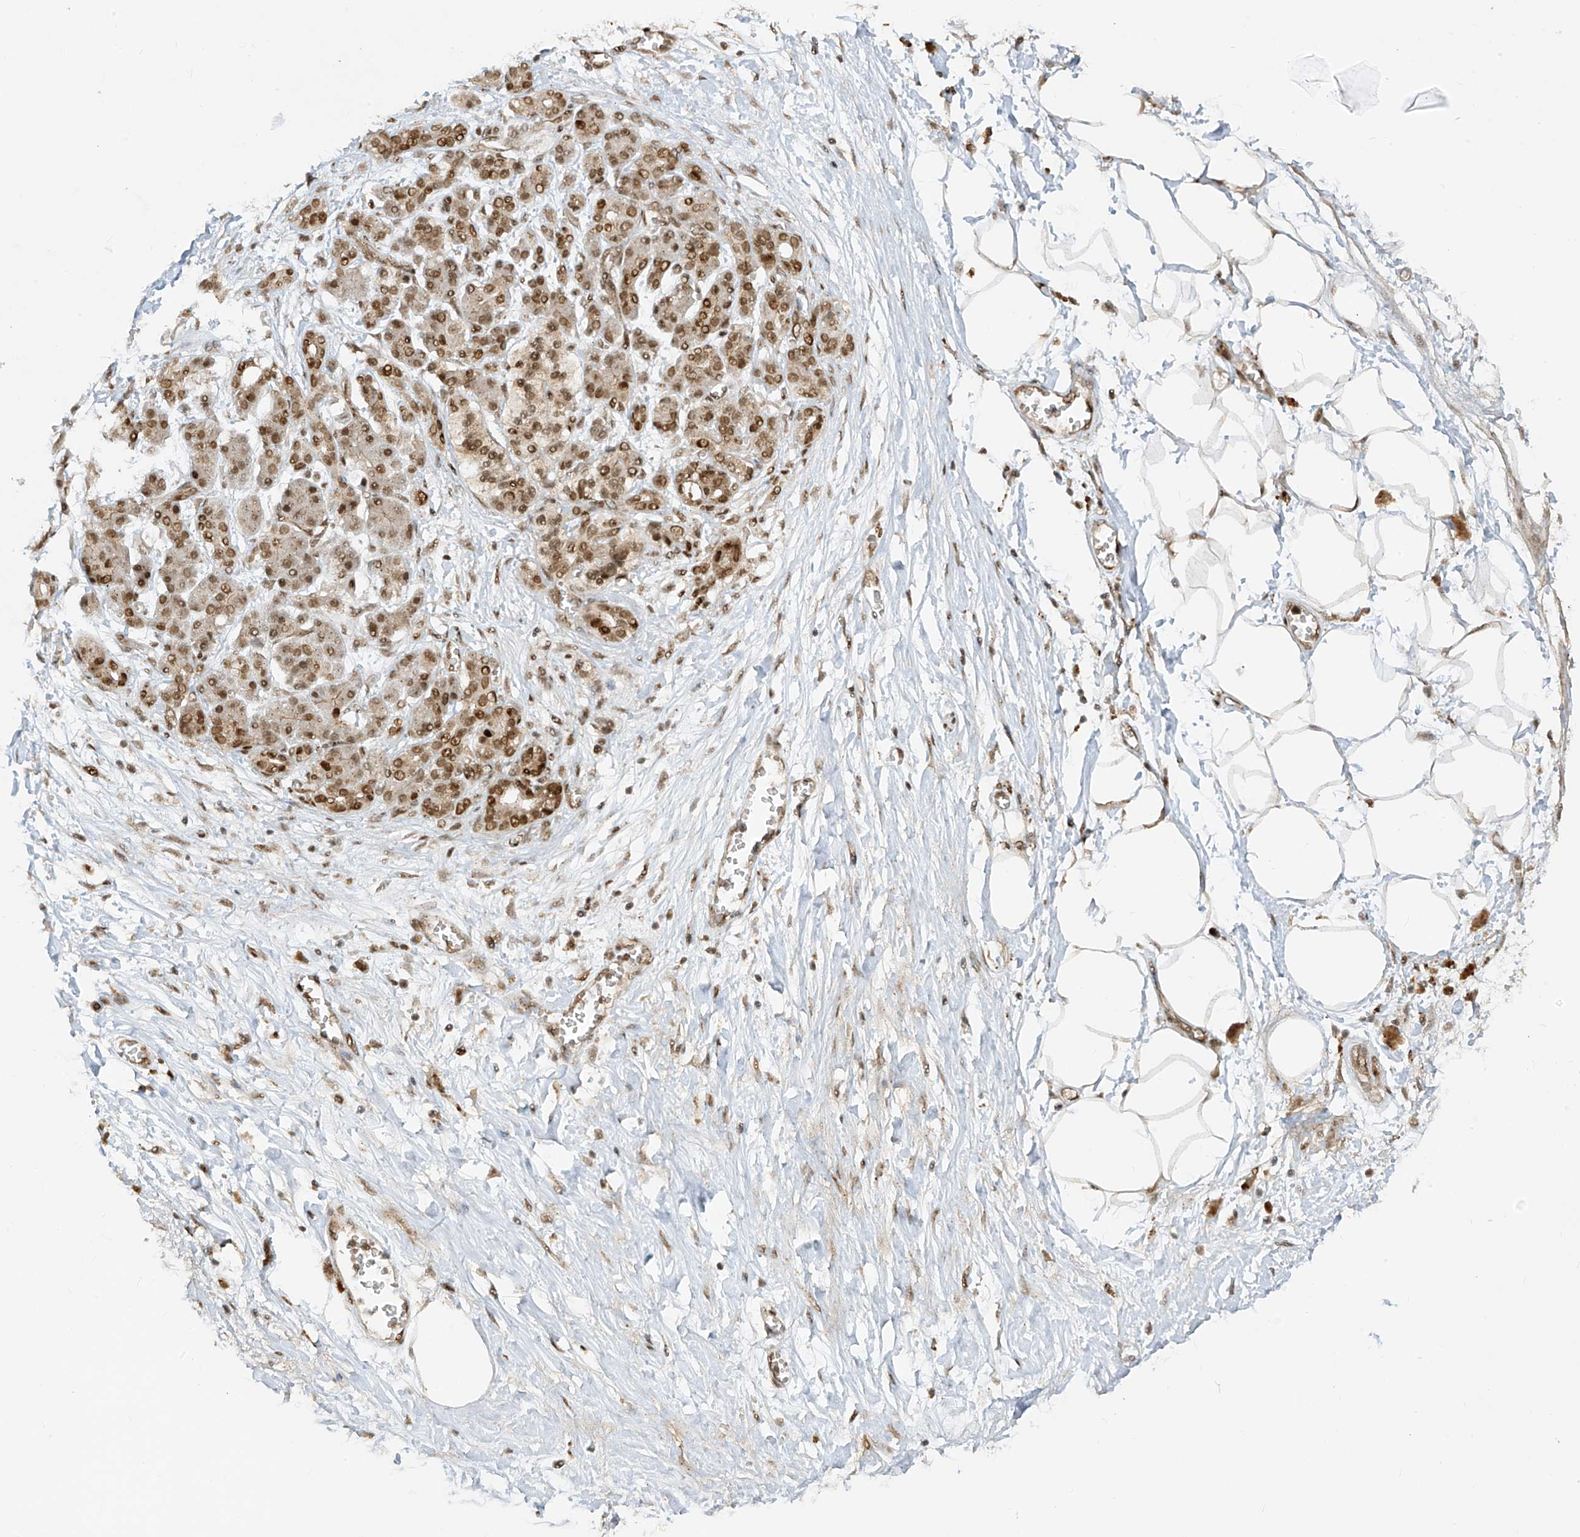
{"staining": {"intensity": "weak", "quantity": "25%-75%", "location": "cytoplasmic/membranous"}, "tissue": "adipose tissue", "cell_type": "Adipocytes", "image_type": "normal", "snomed": [{"axis": "morphology", "description": "Normal tissue, NOS"}, {"axis": "morphology", "description": "Adenocarcinoma, NOS"}, {"axis": "topography", "description": "Pancreas"}, {"axis": "topography", "description": "Peripheral nerve tissue"}], "caption": "A low amount of weak cytoplasmic/membranous staining is identified in approximately 25%-75% of adipocytes in normal adipose tissue. (IHC, brightfield microscopy, high magnification).", "gene": "ARHGEF3", "patient": {"sex": "male", "age": 59}}